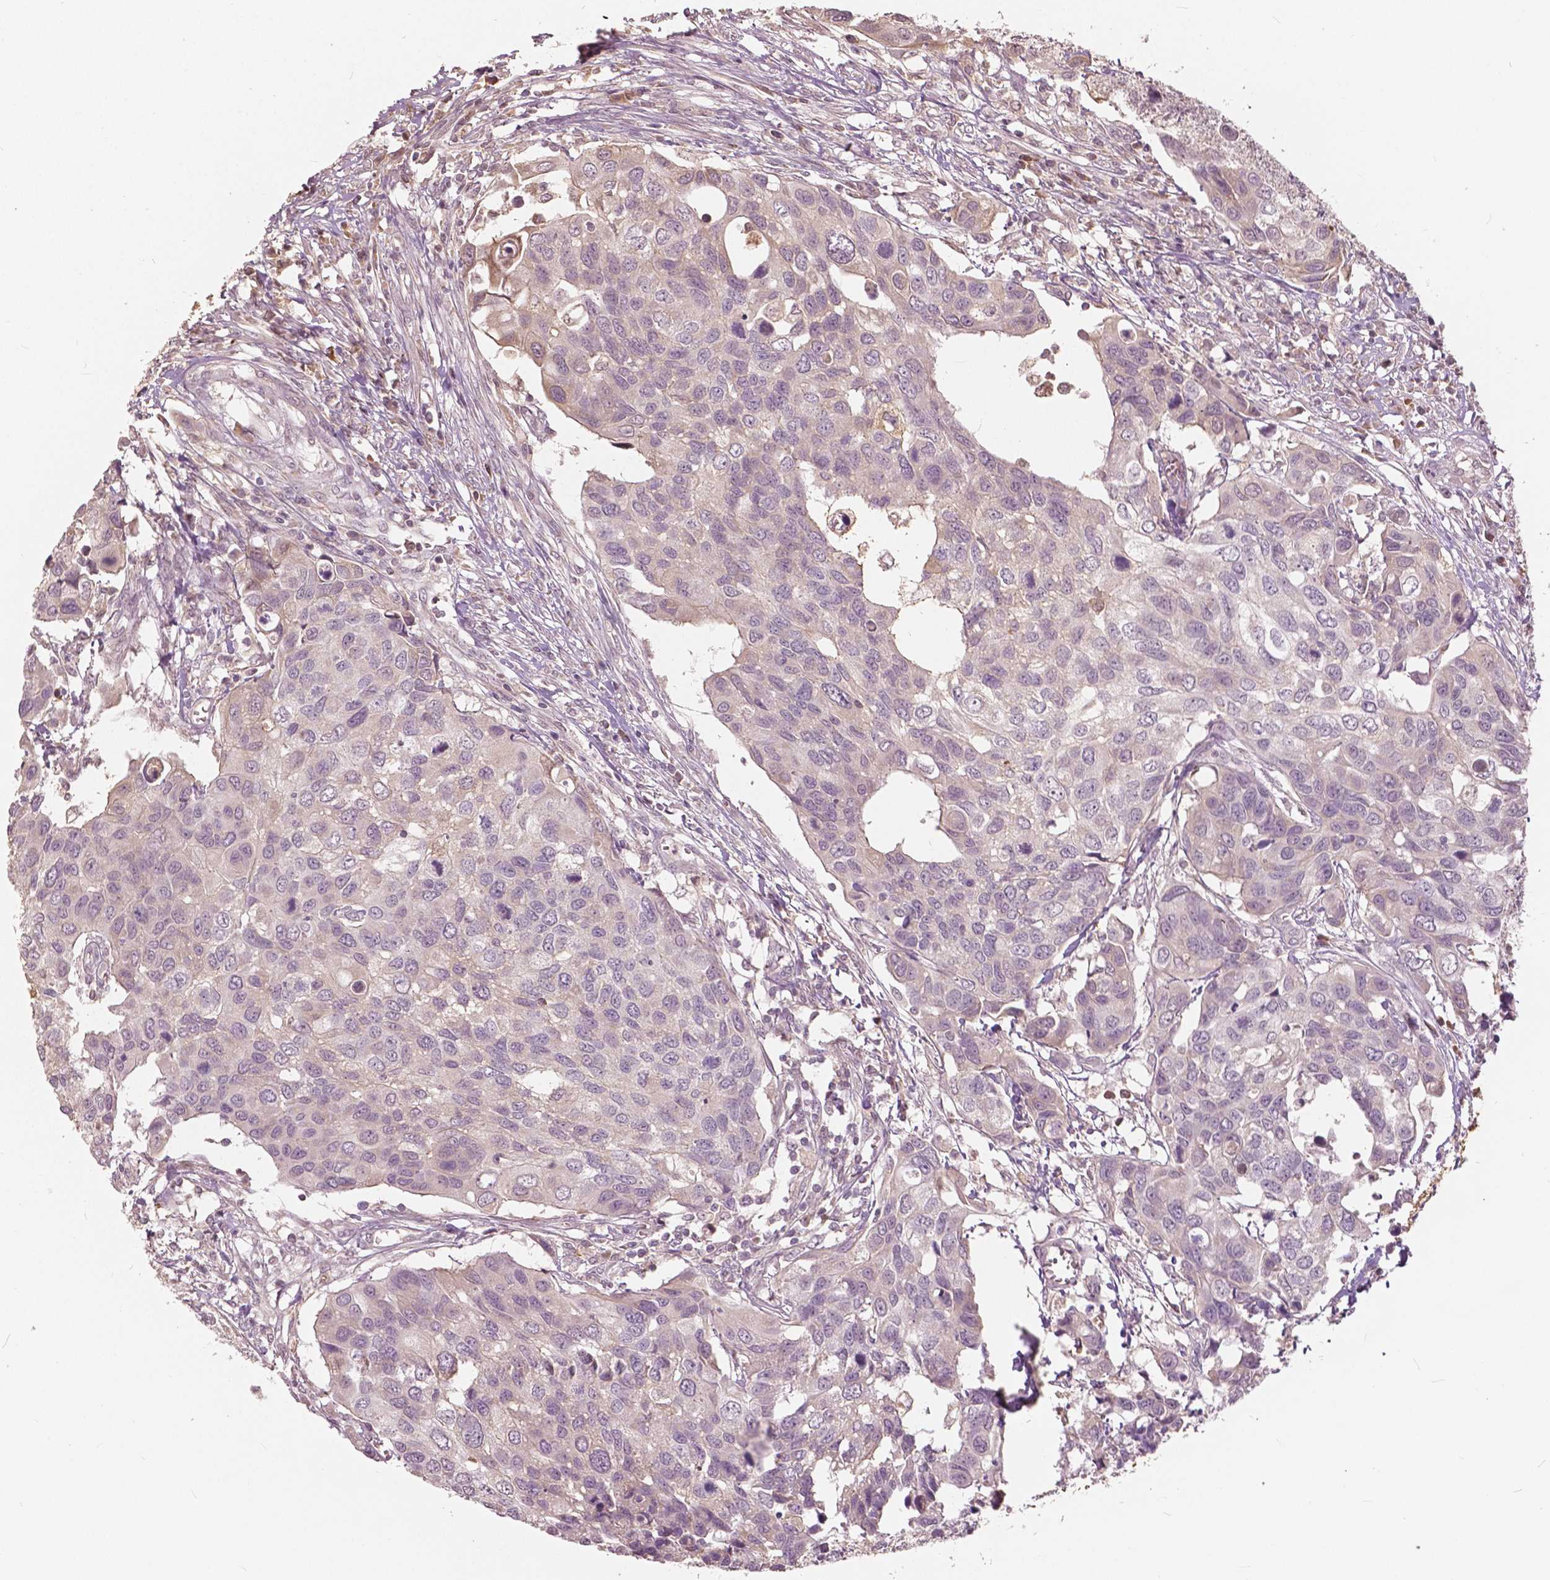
{"staining": {"intensity": "negative", "quantity": "none", "location": "none"}, "tissue": "urothelial cancer", "cell_type": "Tumor cells", "image_type": "cancer", "snomed": [{"axis": "morphology", "description": "Urothelial carcinoma, High grade"}, {"axis": "topography", "description": "Urinary bladder"}], "caption": "The histopathology image reveals no significant staining in tumor cells of urothelial cancer.", "gene": "ANGPTL4", "patient": {"sex": "male", "age": 60}}